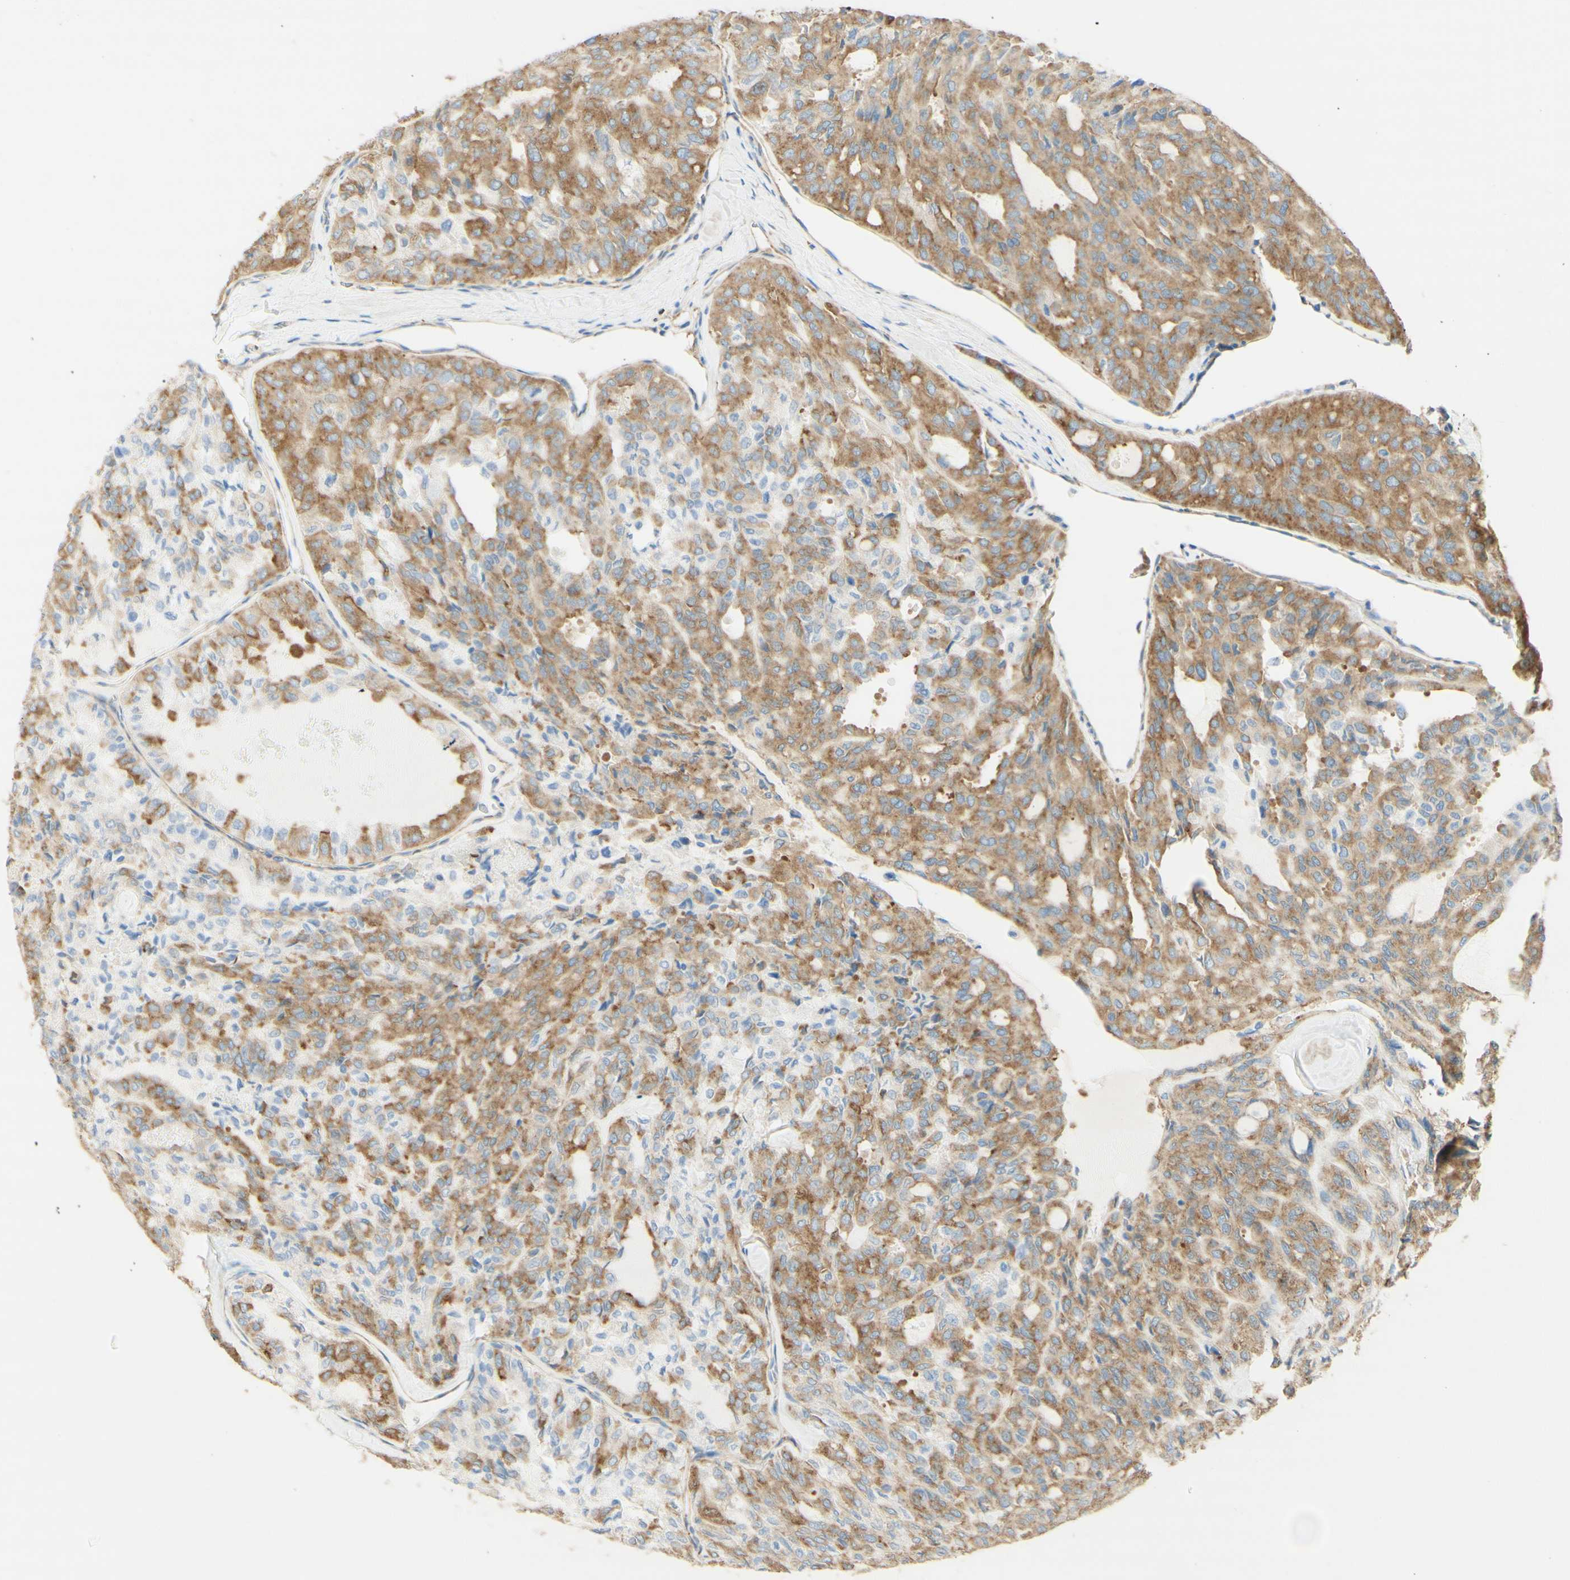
{"staining": {"intensity": "moderate", "quantity": "25%-75%", "location": "cytoplasmic/membranous"}, "tissue": "thyroid cancer", "cell_type": "Tumor cells", "image_type": "cancer", "snomed": [{"axis": "morphology", "description": "Follicular adenoma carcinoma, NOS"}, {"axis": "topography", "description": "Thyroid gland"}], "caption": "Human thyroid follicular adenoma carcinoma stained with a protein marker shows moderate staining in tumor cells.", "gene": "CLTC", "patient": {"sex": "male", "age": 75}}